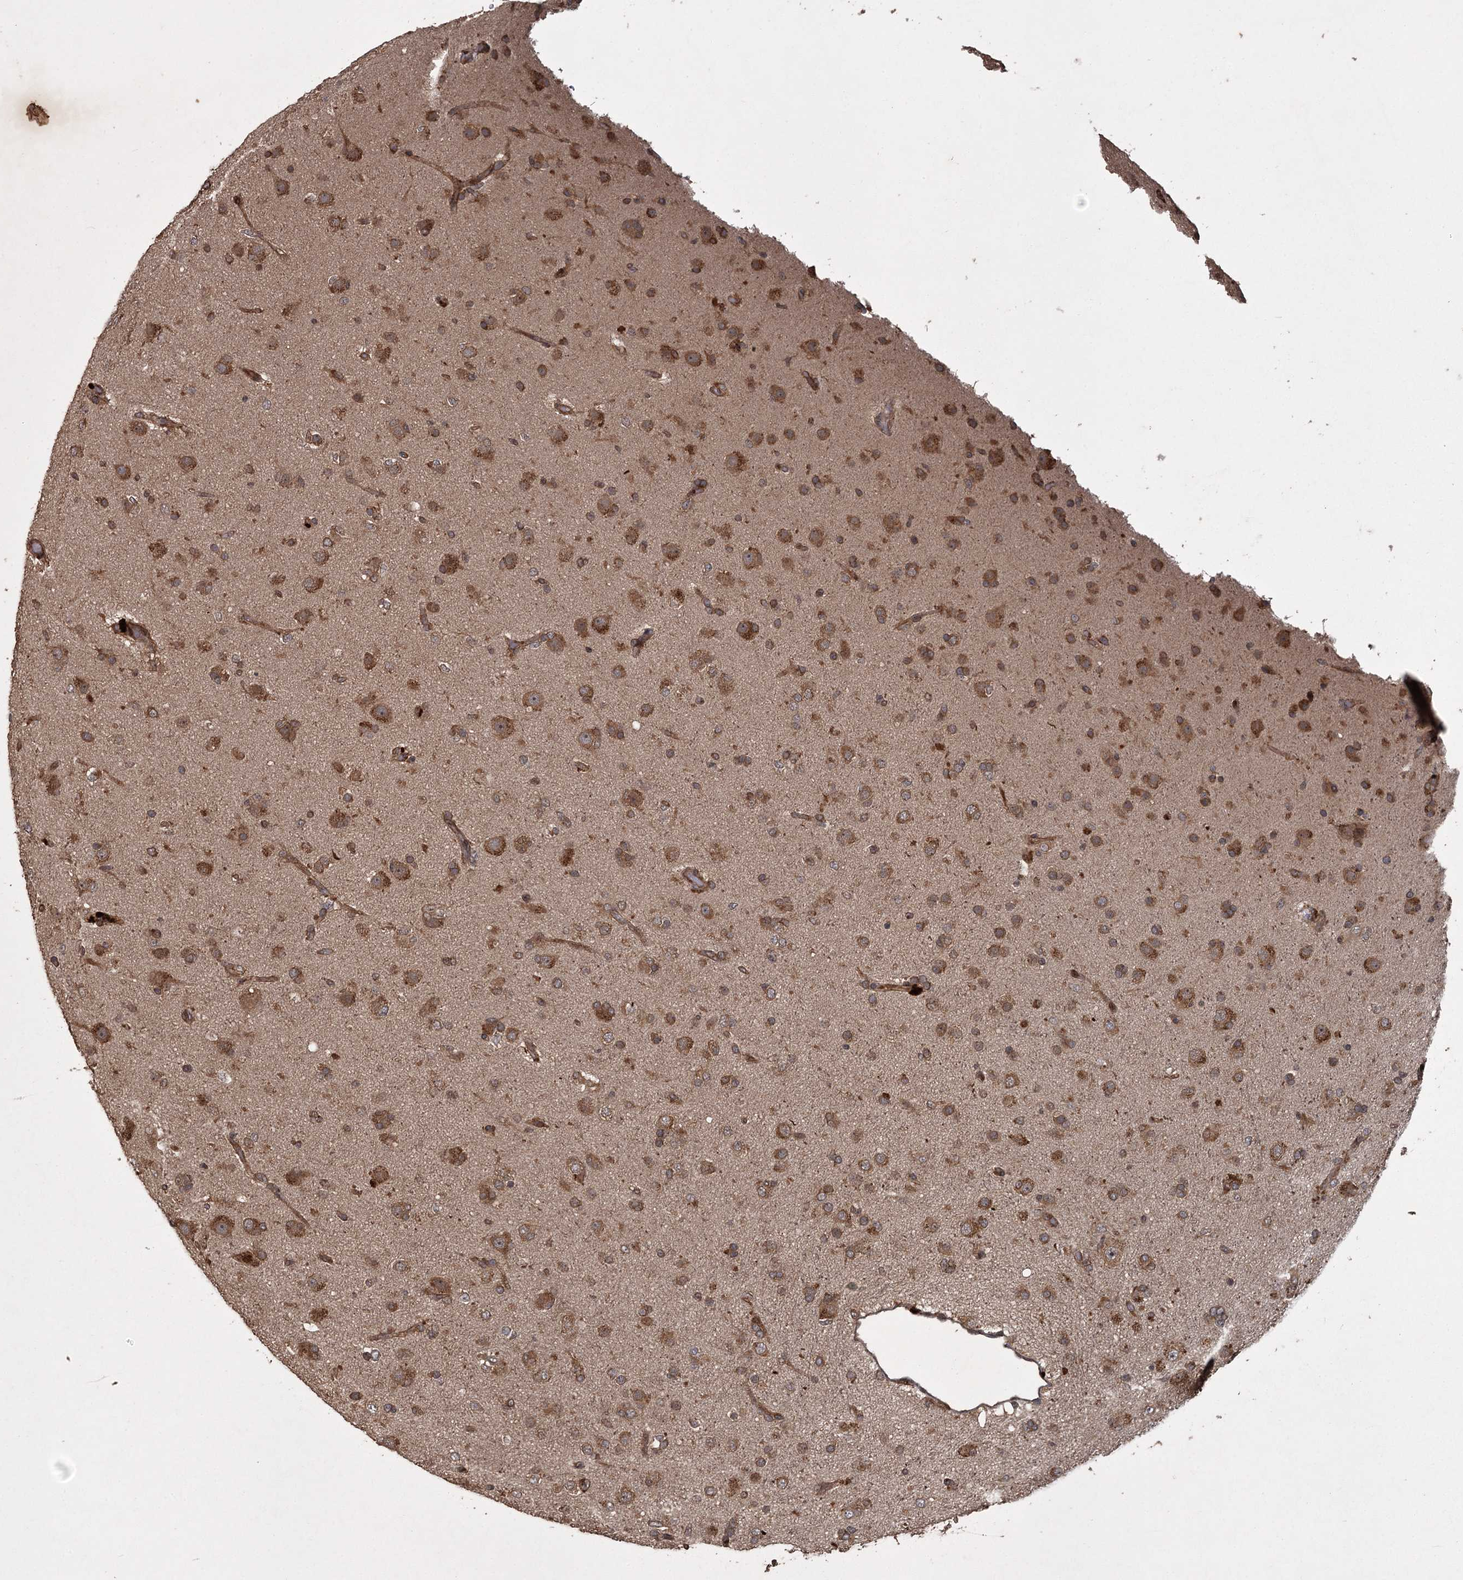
{"staining": {"intensity": "moderate", "quantity": ">75%", "location": "cytoplasmic/membranous"}, "tissue": "glioma", "cell_type": "Tumor cells", "image_type": "cancer", "snomed": [{"axis": "morphology", "description": "Glioma, malignant, Low grade"}, {"axis": "topography", "description": "Brain"}], "caption": "DAB immunohistochemical staining of malignant glioma (low-grade) reveals moderate cytoplasmic/membranous protein staining in approximately >75% of tumor cells.", "gene": "RPAP3", "patient": {"sex": "male", "age": 65}}